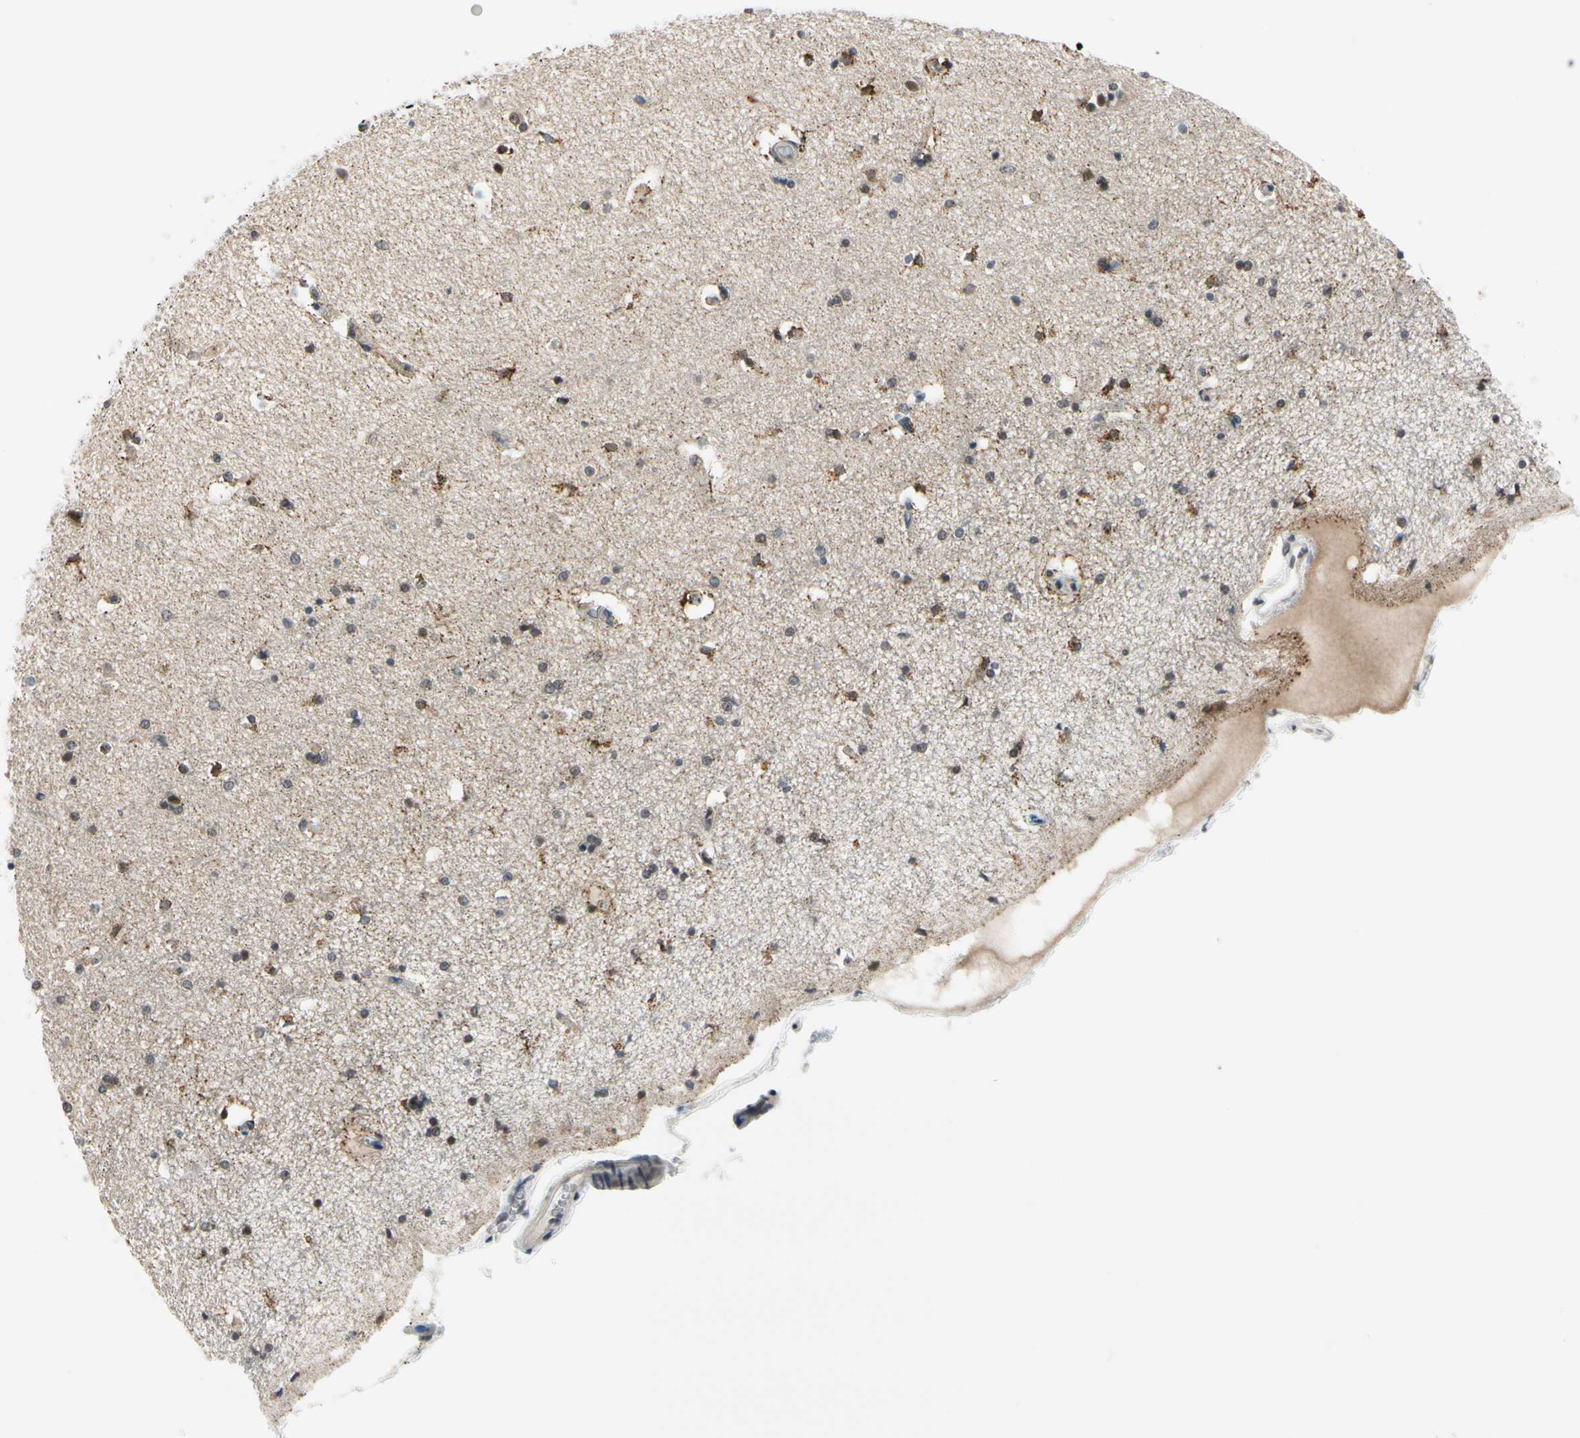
{"staining": {"intensity": "moderate", "quantity": "25%-75%", "location": "nuclear"}, "tissue": "hippocampus", "cell_type": "Glial cells", "image_type": "normal", "snomed": [{"axis": "morphology", "description": "Normal tissue, NOS"}, {"axis": "topography", "description": "Hippocampus"}], "caption": "Moderate nuclear expression for a protein is identified in approximately 25%-75% of glial cells of unremarkable hippocampus using immunohistochemistry.", "gene": "TAF12", "patient": {"sex": "female", "age": 54}}